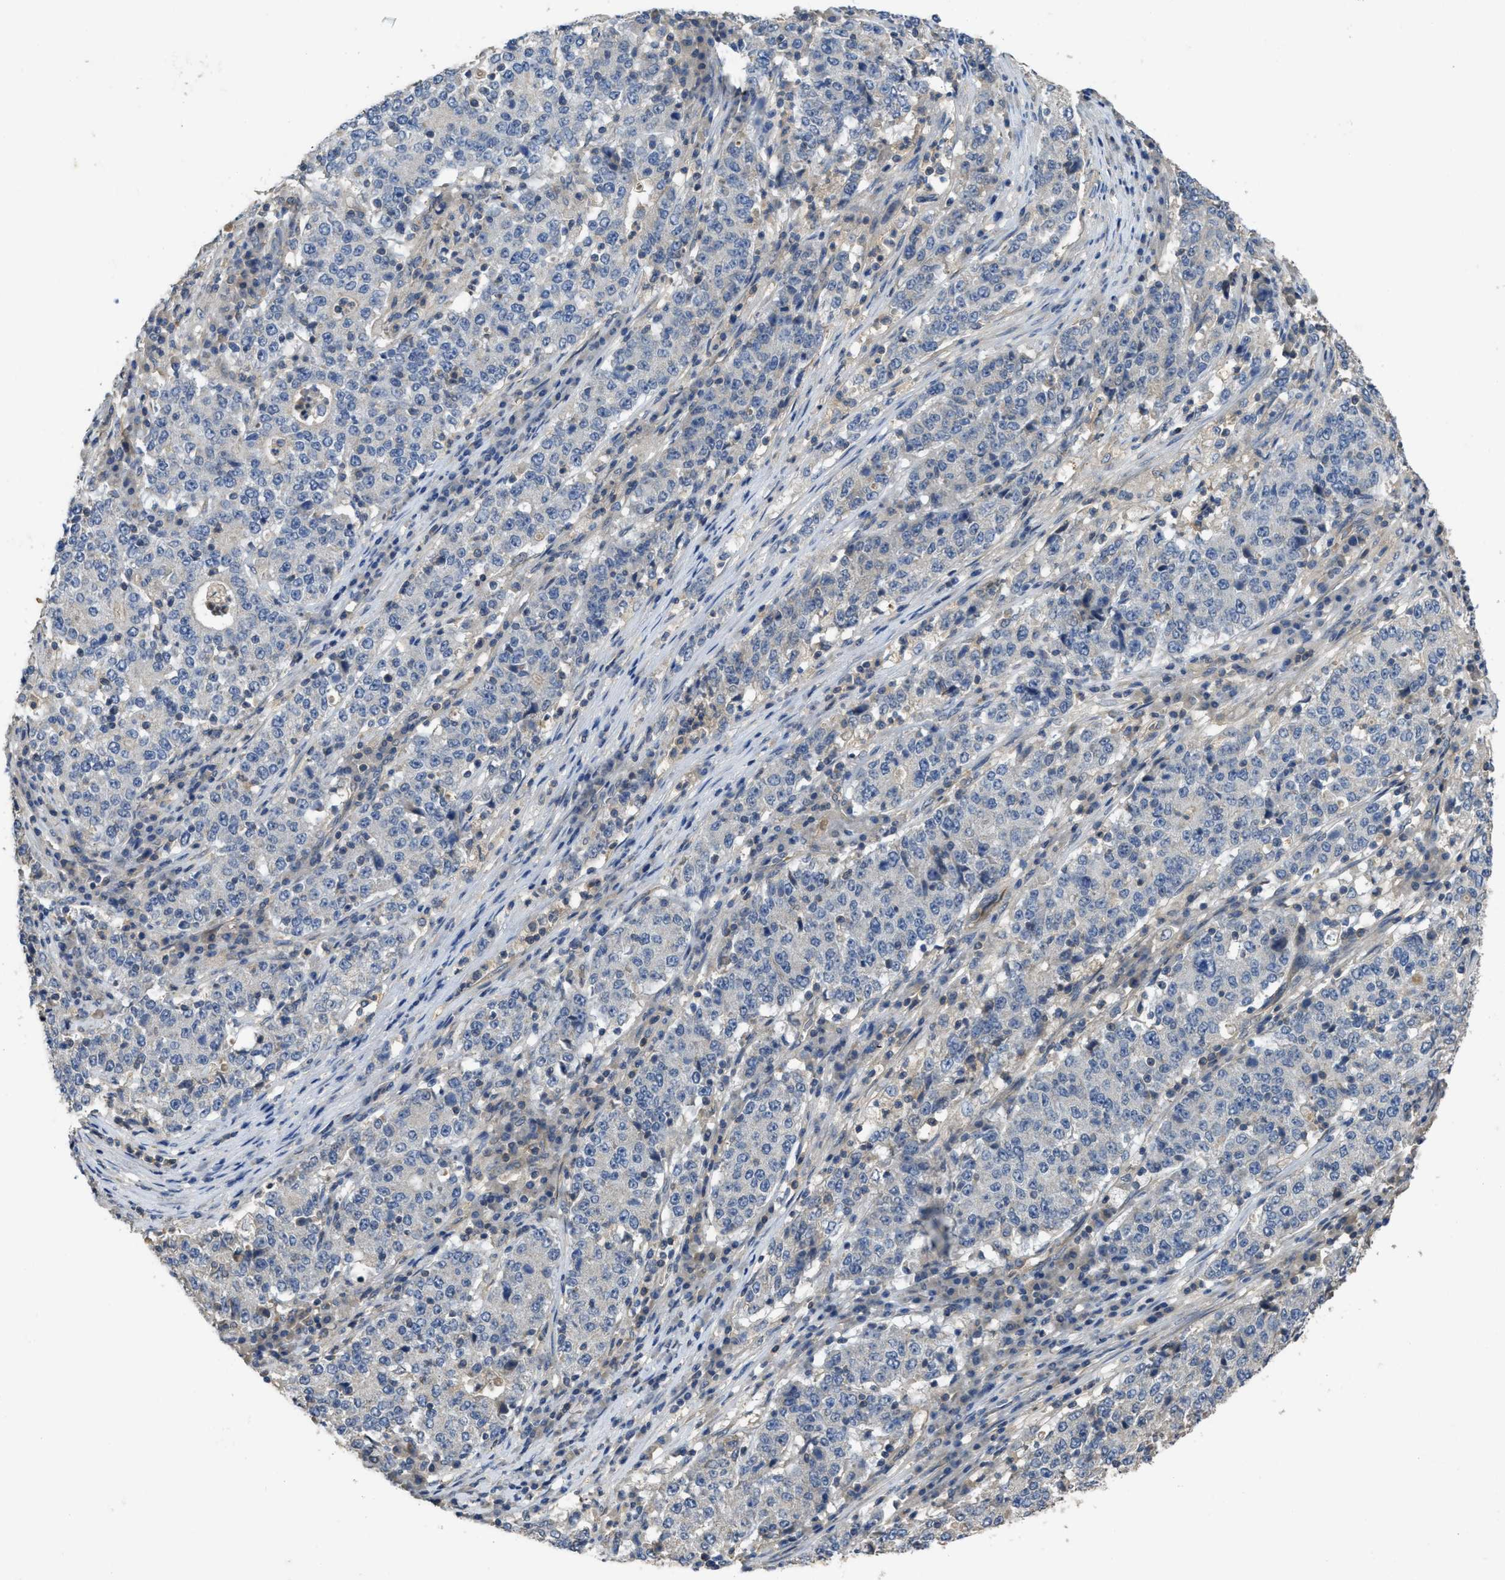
{"staining": {"intensity": "negative", "quantity": "none", "location": "none"}, "tissue": "stomach cancer", "cell_type": "Tumor cells", "image_type": "cancer", "snomed": [{"axis": "morphology", "description": "Adenocarcinoma, NOS"}, {"axis": "topography", "description": "Stomach"}], "caption": "DAB (3,3'-diaminobenzidine) immunohistochemical staining of stomach cancer demonstrates no significant expression in tumor cells.", "gene": "PPP3CA", "patient": {"sex": "male", "age": 59}}